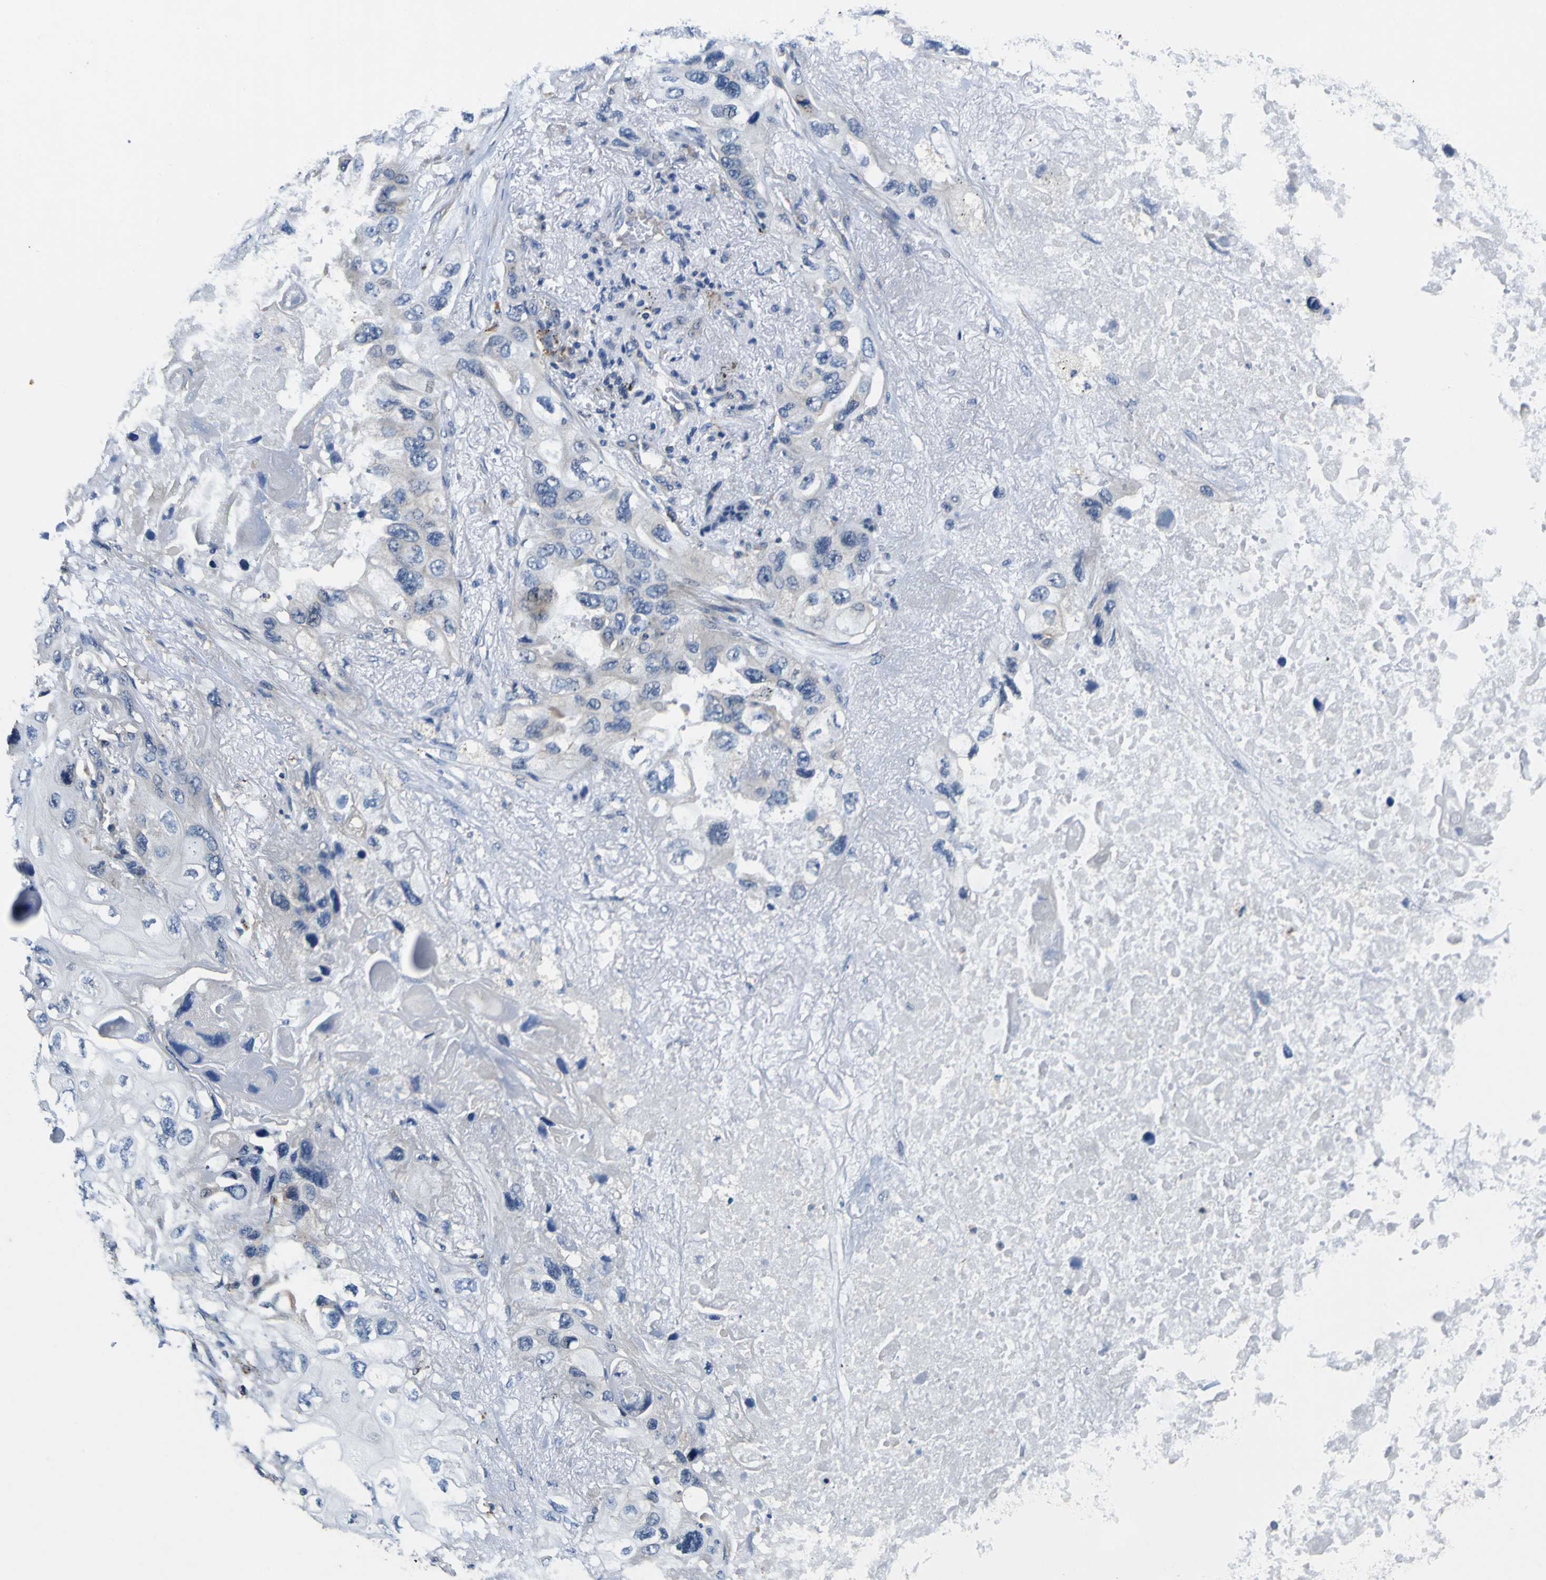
{"staining": {"intensity": "weak", "quantity": "25%-75%", "location": "cytoplasmic/membranous"}, "tissue": "lung cancer", "cell_type": "Tumor cells", "image_type": "cancer", "snomed": [{"axis": "morphology", "description": "Squamous cell carcinoma, NOS"}, {"axis": "topography", "description": "Lung"}], "caption": "Lung cancer (squamous cell carcinoma) was stained to show a protein in brown. There is low levels of weak cytoplasmic/membranous staining in approximately 25%-75% of tumor cells.", "gene": "TNIK", "patient": {"sex": "female", "age": 73}}